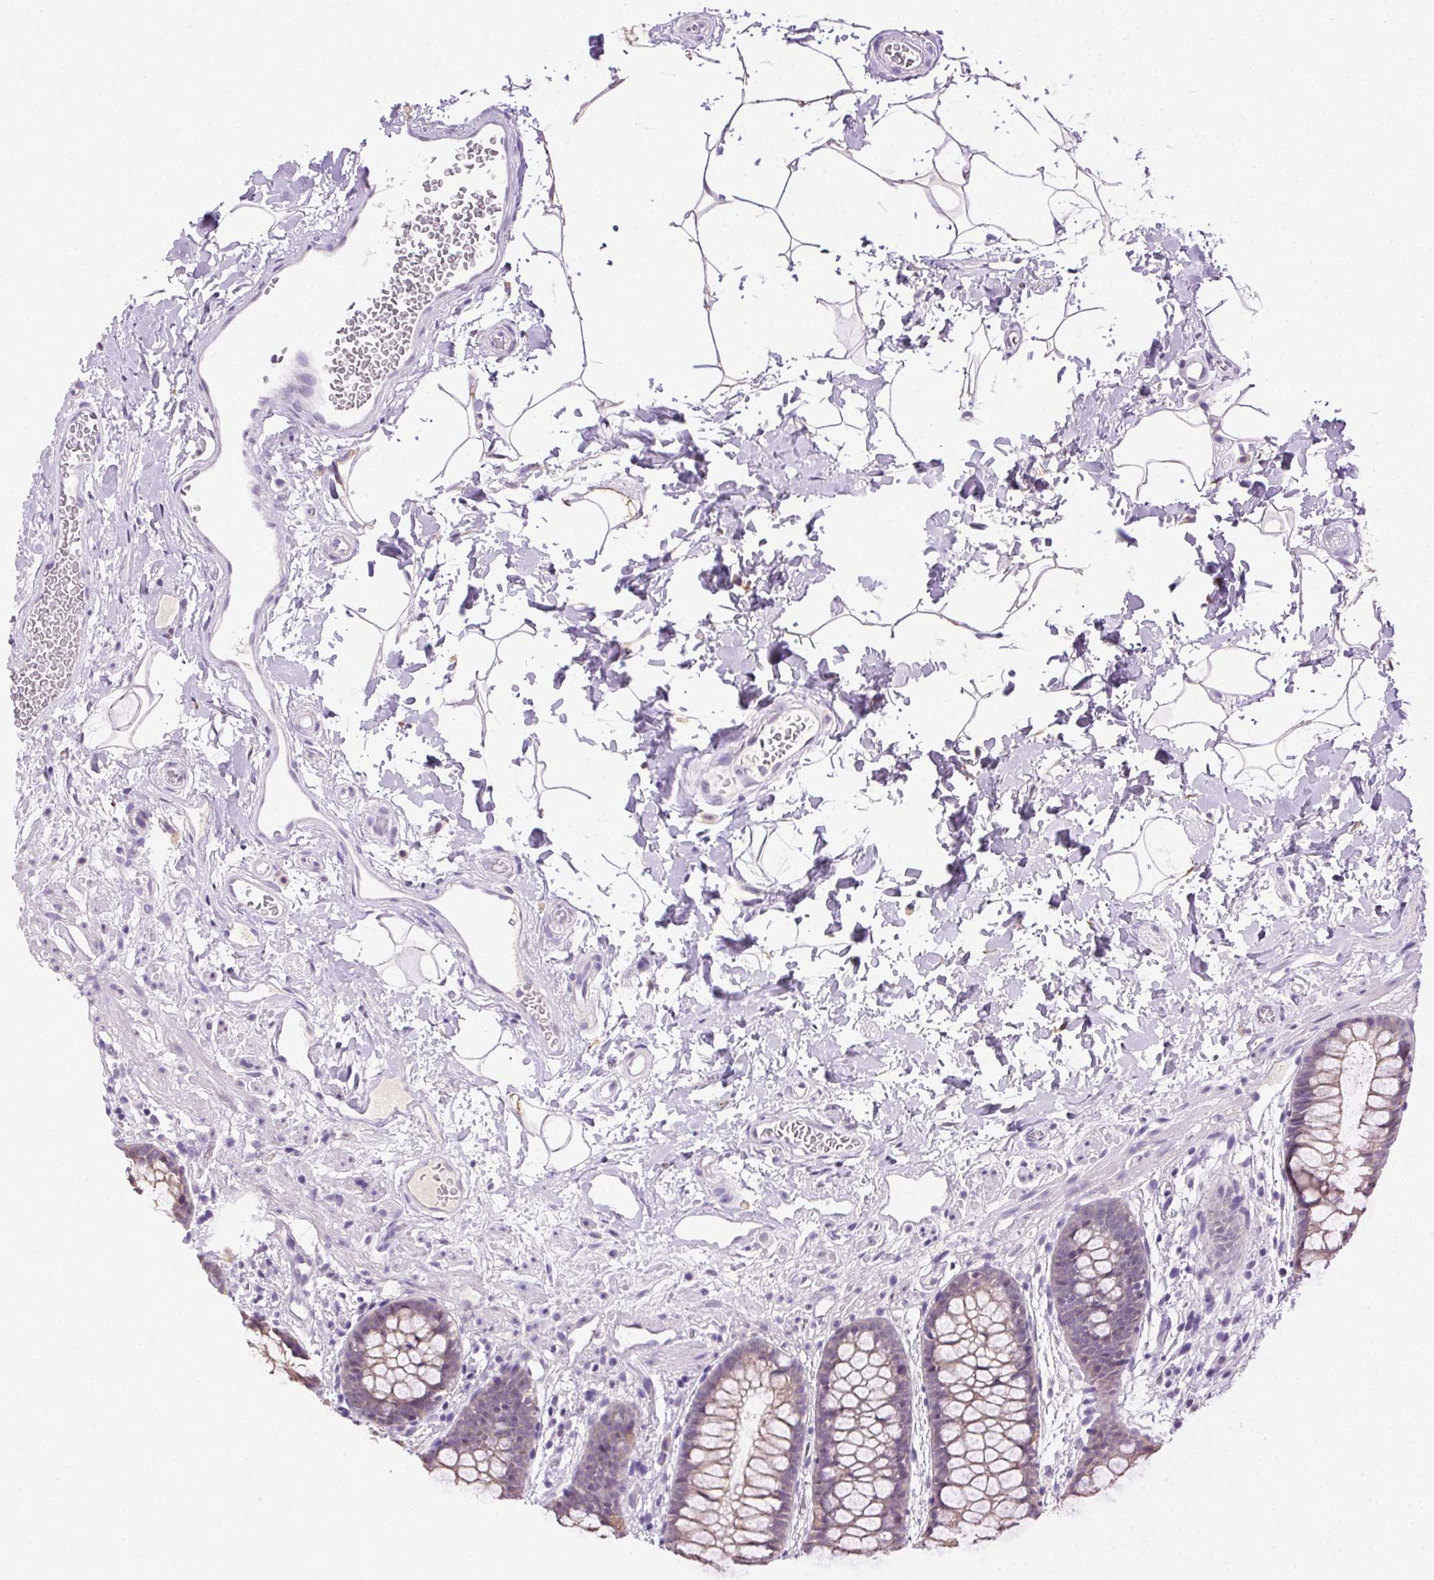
{"staining": {"intensity": "weak", "quantity": "25%-75%", "location": "cytoplasmic/membranous"}, "tissue": "rectum", "cell_type": "Glandular cells", "image_type": "normal", "snomed": [{"axis": "morphology", "description": "Normal tissue, NOS"}, {"axis": "topography", "description": "Rectum"}], "caption": "Approximately 25%-75% of glandular cells in normal rectum display weak cytoplasmic/membranous protein expression as visualized by brown immunohistochemical staining.", "gene": "CLDN10", "patient": {"sex": "female", "age": 62}}